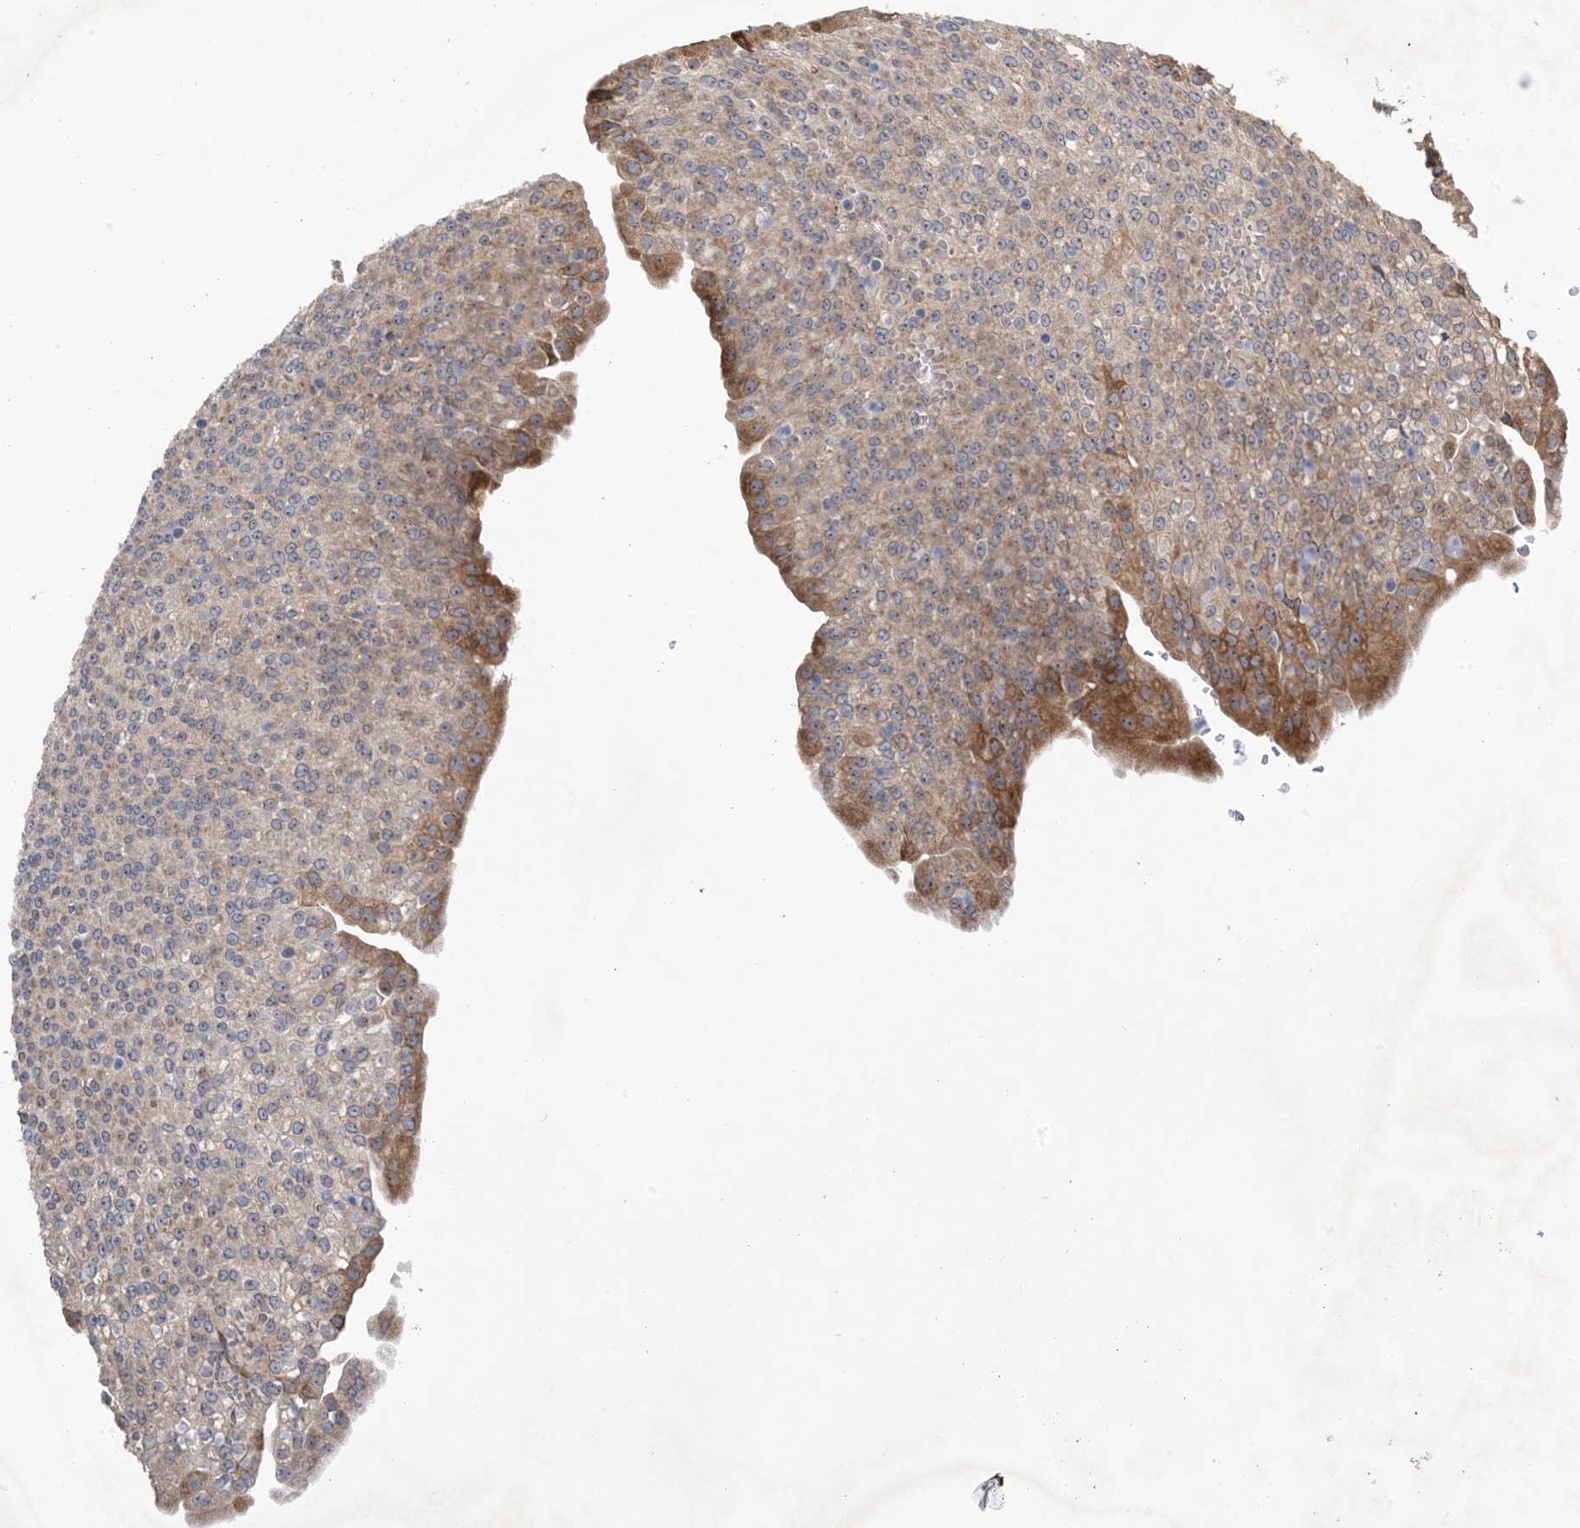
{"staining": {"intensity": "moderate", "quantity": "<25%", "location": "cytoplasmic/membranous"}, "tissue": "urothelial cancer", "cell_type": "Tumor cells", "image_type": "cancer", "snomed": [{"axis": "morphology", "description": "Urothelial carcinoma, High grade"}, {"axis": "topography", "description": "Urinary bladder"}], "caption": "An immunohistochemistry photomicrograph of neoplastic tissue is shown. Protein staining in brown labels moderate cytoplasmic/membranous positivity in urothelial carcinoma (high-grade) within tumor cells.", "gene": "ZBTB45", "patient": {"sex": "female", "age": 79}}